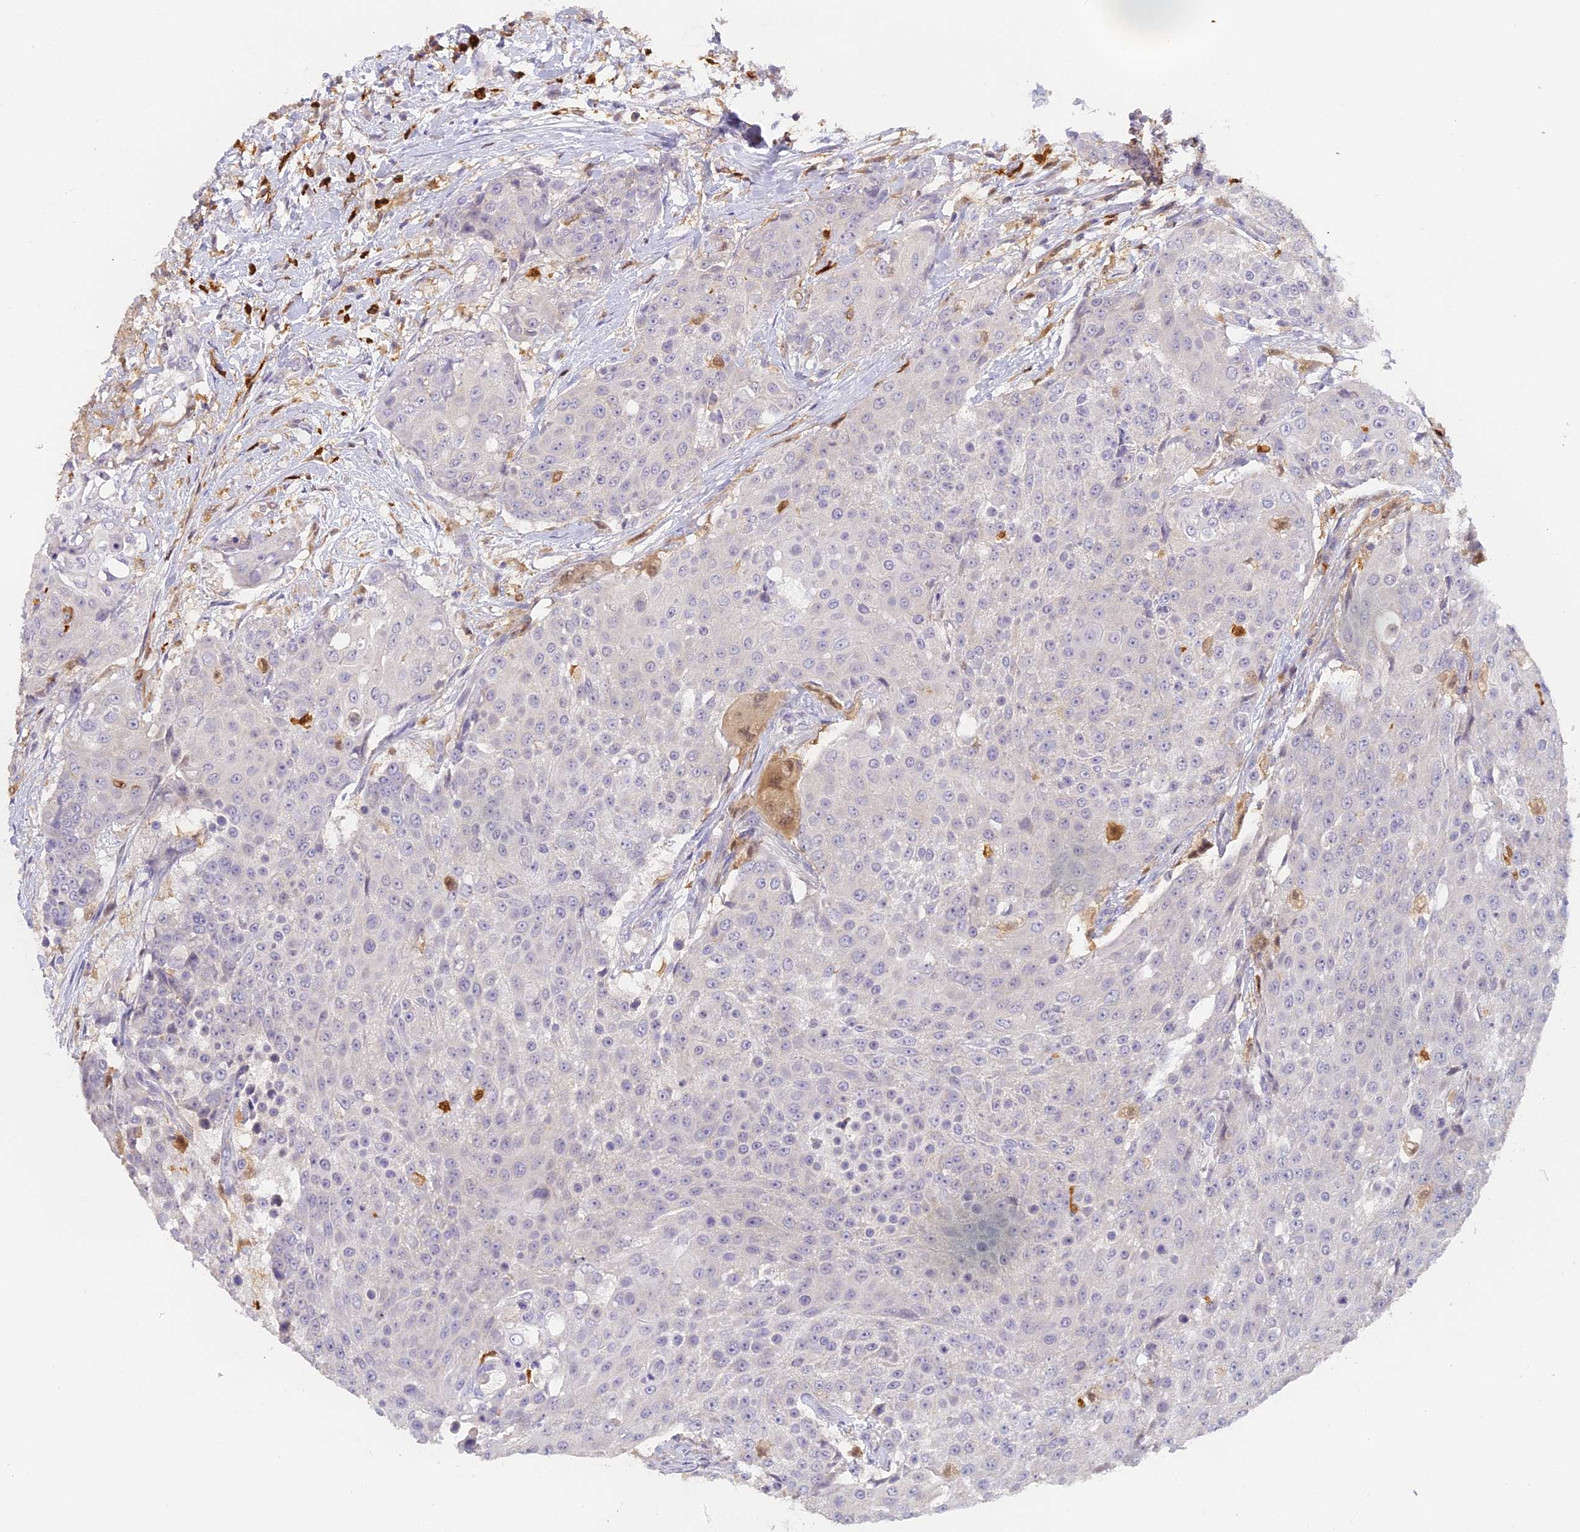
{"staining": {"intensity": "negative", "quantity": "none", "location": "none"}, "tissue": "urothelial cancer", "cell_type": "Tumor cells", "image_type": "cancer", "snomed": [{"axis": "morphology", "description": "Urothelial carcinoma, High grade"}, {"axis": "topography", "description": "Urinary bladder"}], "caption": "High power microscopy micrograph of an immunohistochemistry micrograph of urothelial cancer, revealing no significant positivity in tumor cells.", "gene": "NCF4", "patient": {"sex": "female", "age": 63}}